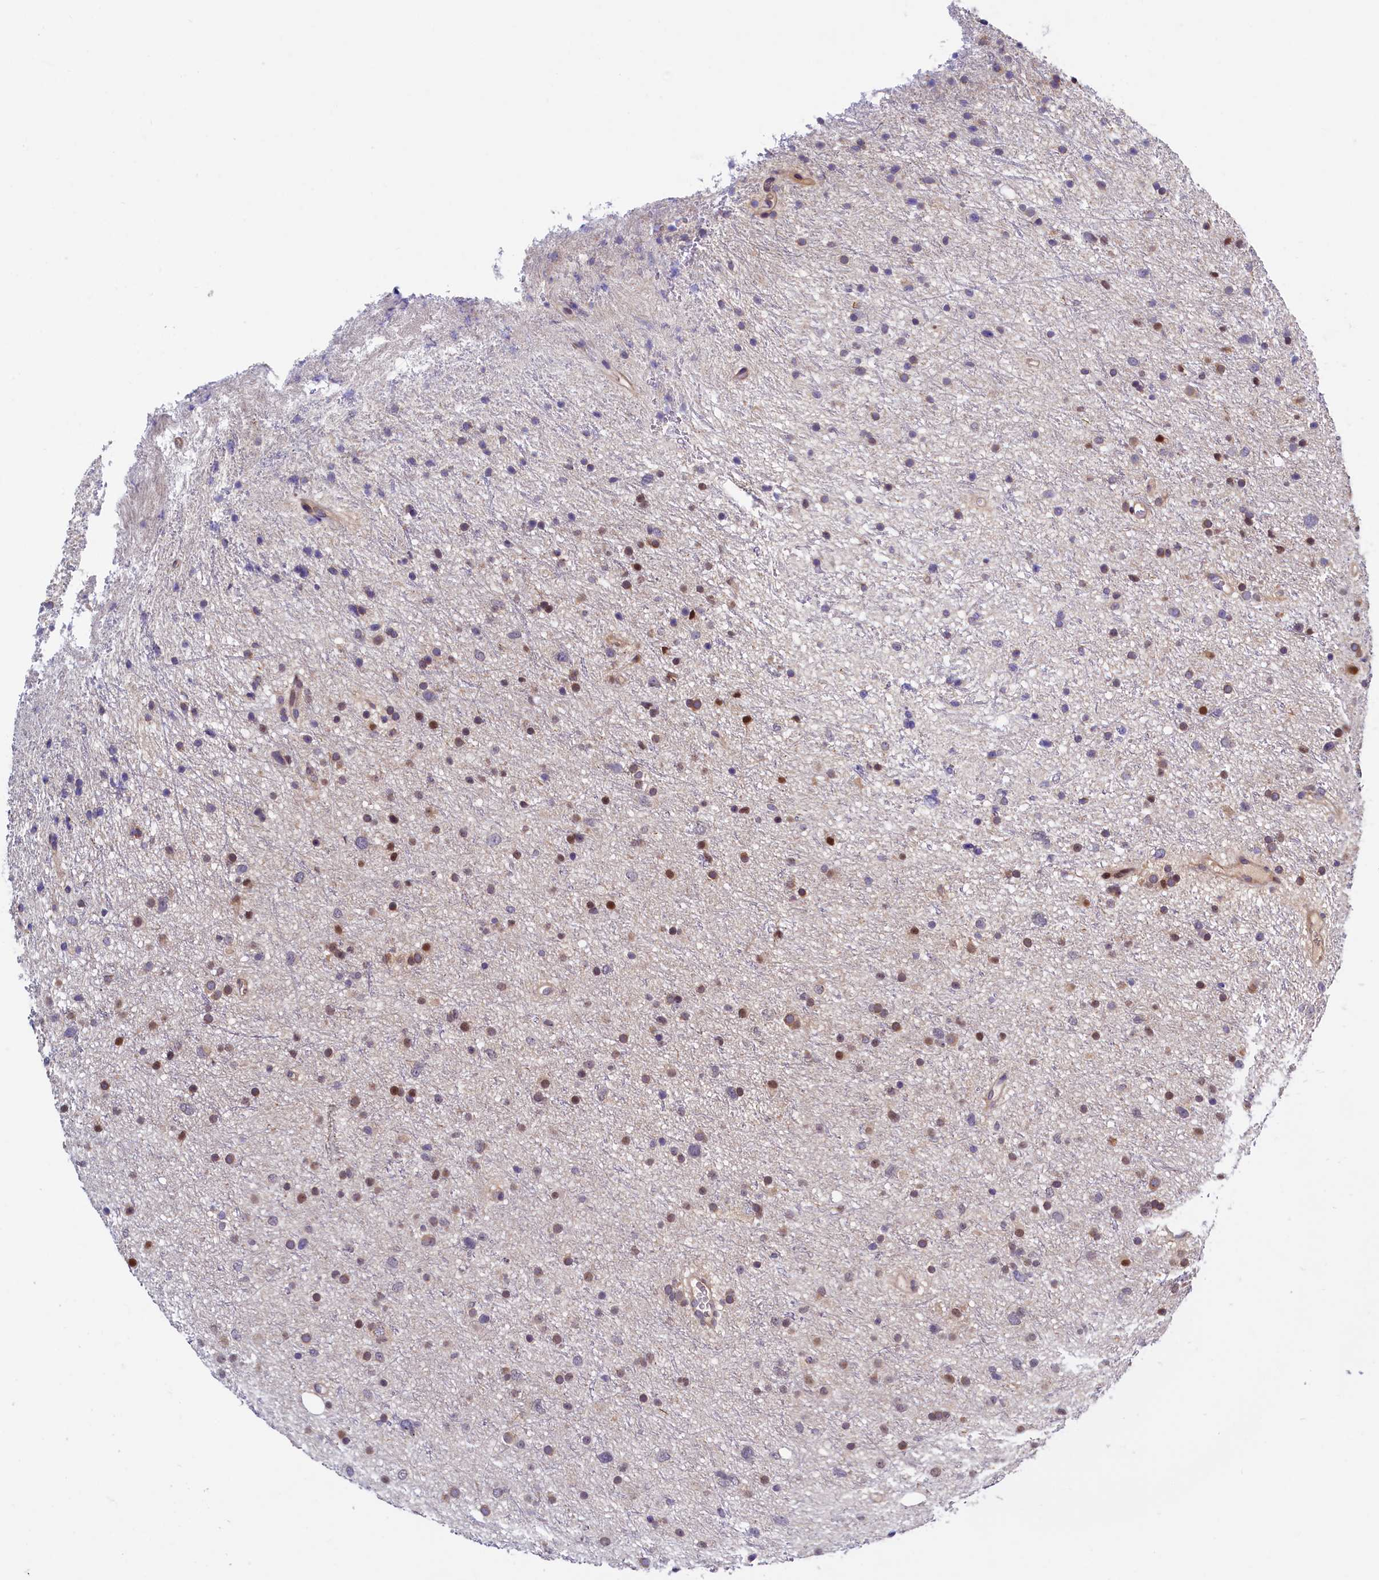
{"staining": {"intensity": "moderate", "quantity": "<25%", "location": "nuclear"}, "tissue": "glioma", "cell_type": "Tumor cells", "image_type": "cancer", "snomed": [{"axis": "morphology", "description": "Glioma, malignant, Low grade"}, {"axis": "topography", "description": "Cerebral cortex"}], "caption": "Low-grade glioma (malignant) stained with immunohistochemistry (IHC) reveals moderate nuclear positivity in approximately <25% of tumor cells.", "gene": "SLC16A14", "patient": {"sex": "female", "age": 39}}